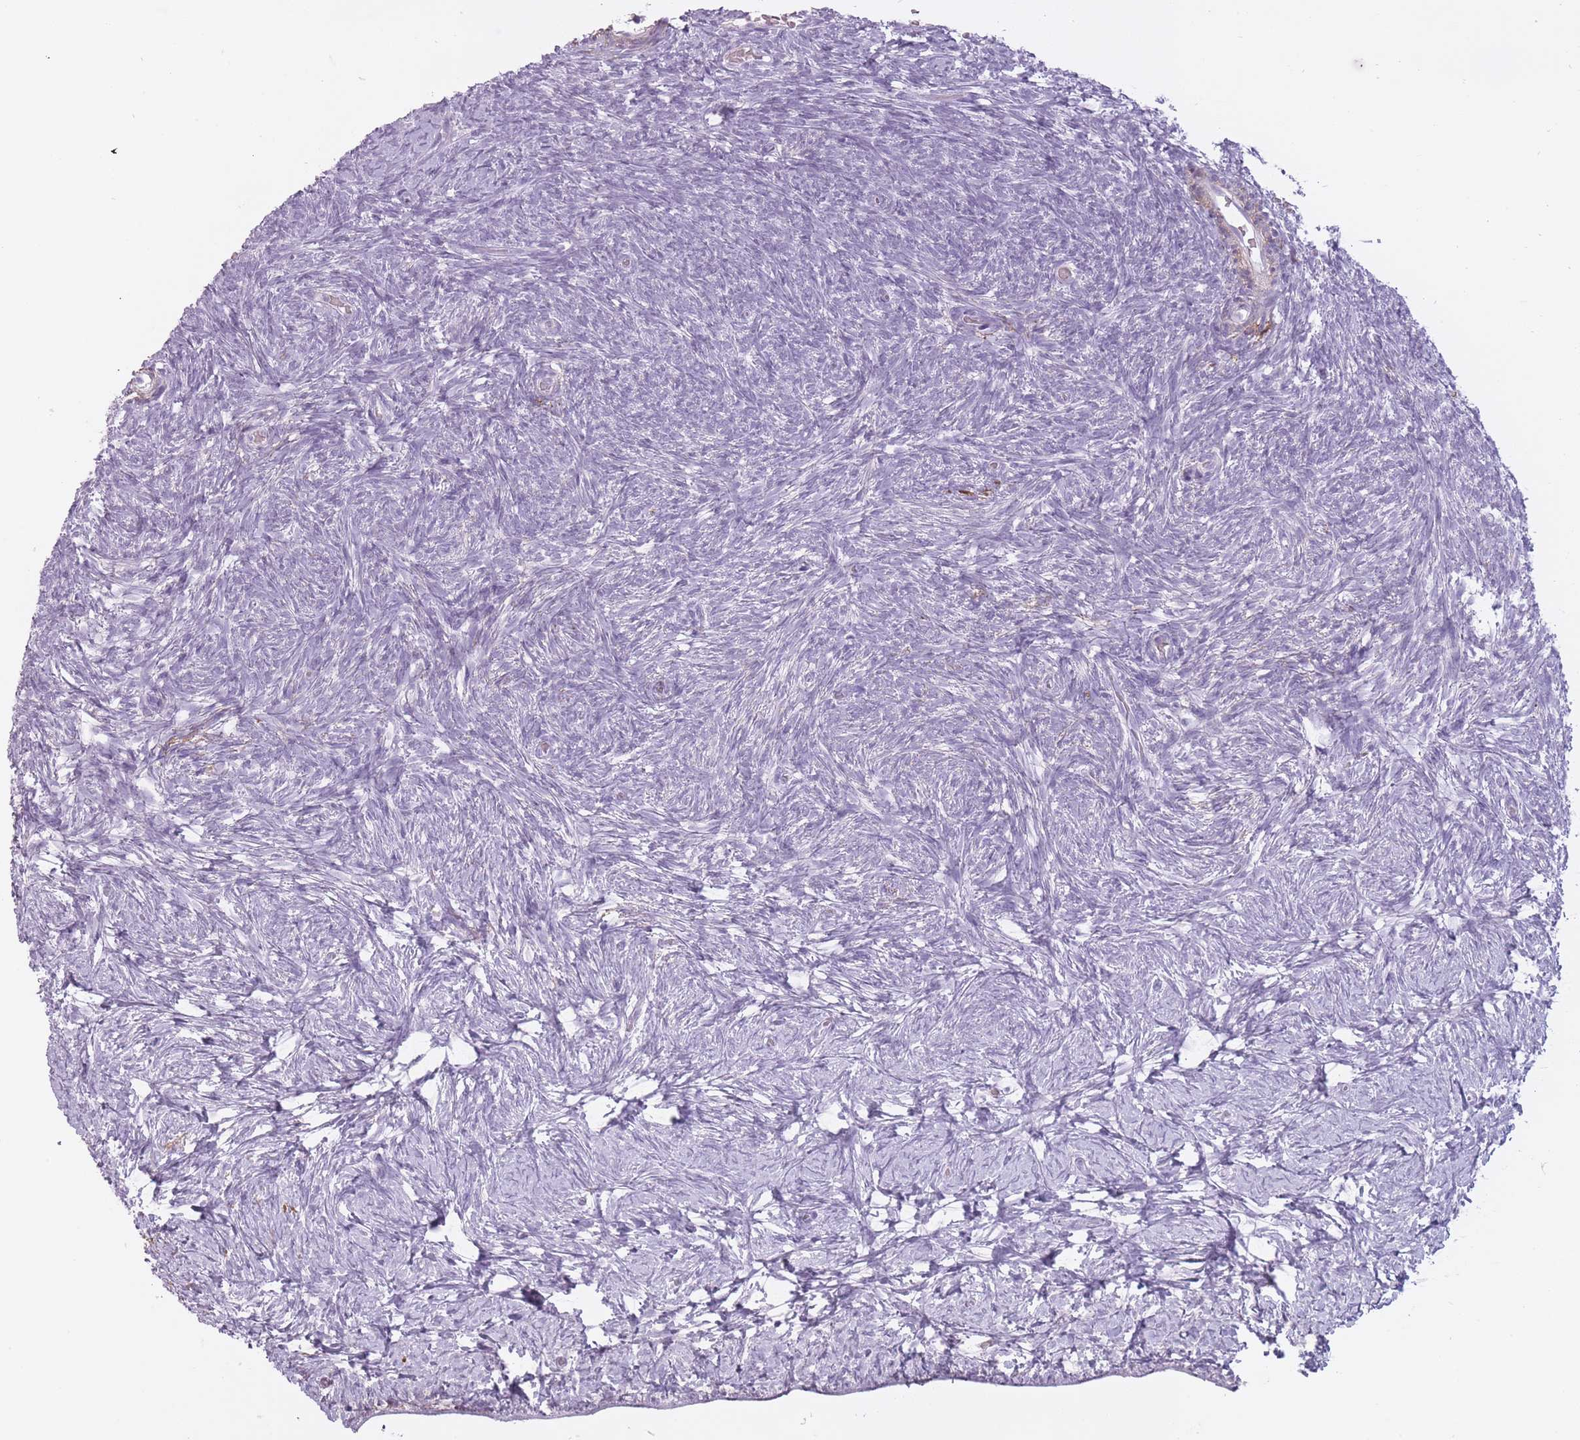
{"staining": {"intensity": "negative", "quantity": "none", "location": "none"}, "tissue": "ovary", "cell_type": "Follicle cells", "image_type": "normal", "snomed": [{"axis": "morphology", "description": "Normal tissue, NOS"}, {"axis": "topography", "description": "Ovary"}], "caption": "Immunohistochemistry of benign human ovary shows no positivity in follicle cells.", "gene": "RFX4", "patient": {"sex": "female", "age": 39}}